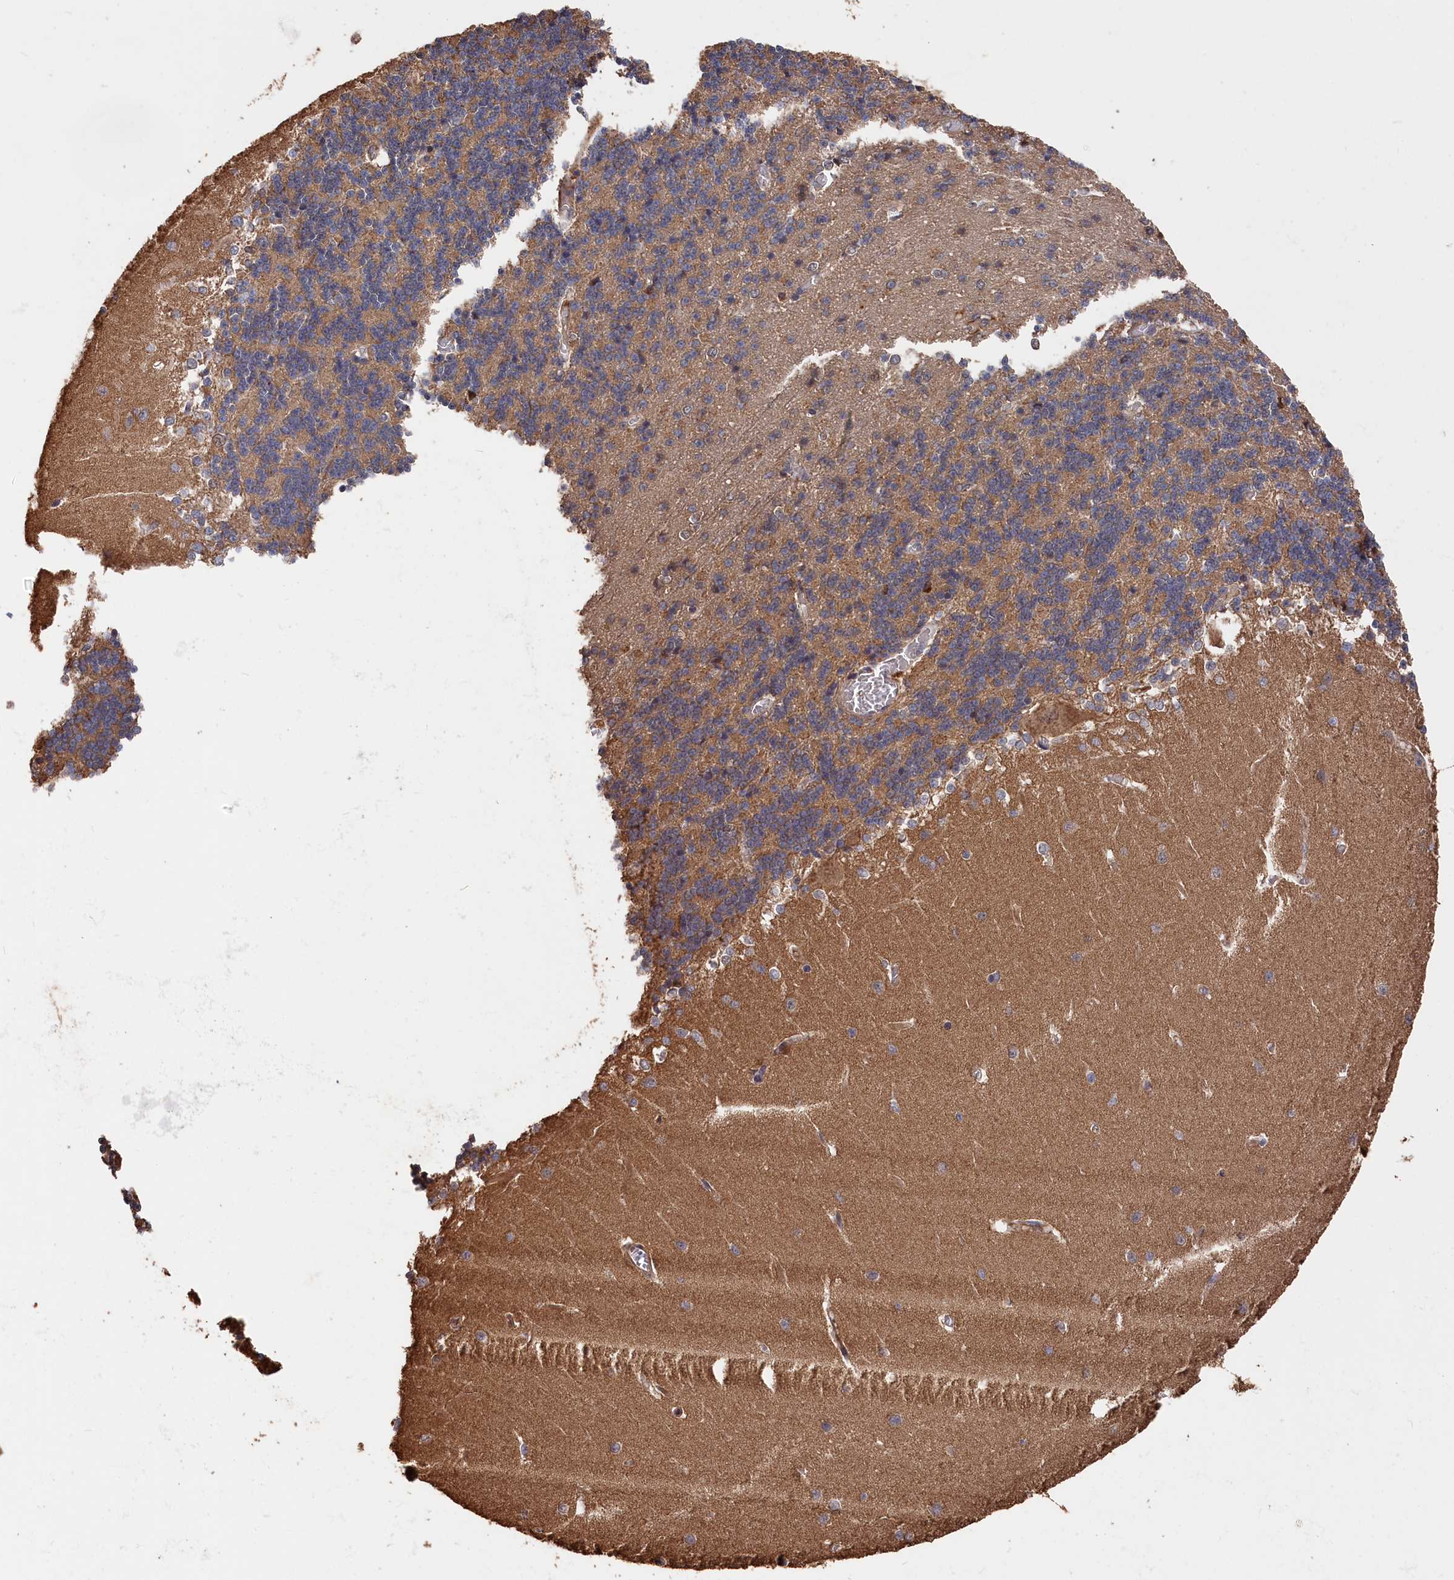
{"staining": {"intensity": "weak", "quantity": "25%-75%", "location": "cytoplasmic/membranous"}, "tissue": "cerebellum", "cell_type": "Cells in granular layer", "image_type": "normal", "snomed": [{"axis": "morphology", "description": "Normal tissue, NOS"}, {"axis": "topography", "description": "Cerebellum"}], "caption": "A micrograph of human cerebellum stained for a protein reveals weak cytoplasmic/membranous brown staining in cells in granular layer. The staining was performed using DAB (3,3'-diaminobenzidine), with brown indicating positive protein expression. Nuclei are stained blue with hematoxylin.", "gene": "RMI2", "patient": {"sex": "male", "age": 37}}